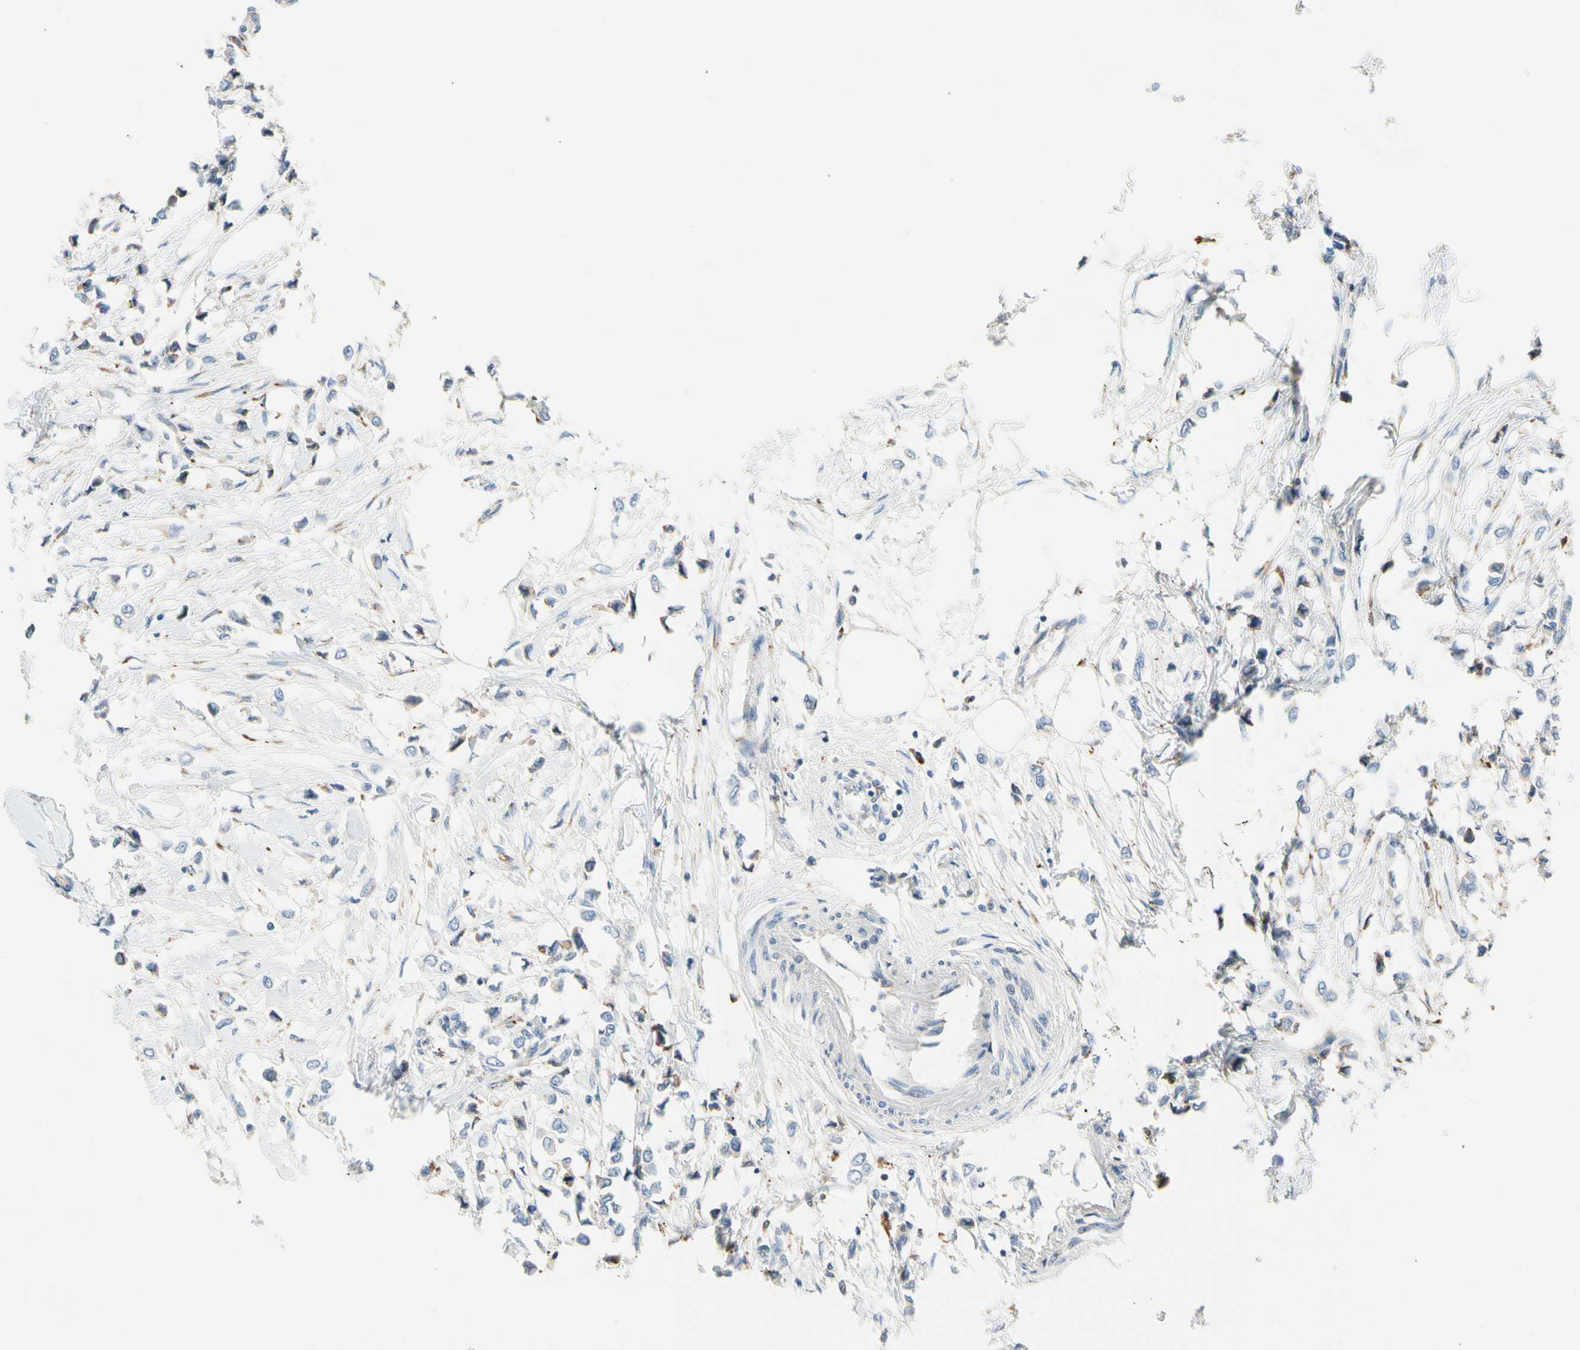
{"staining": {"intensity": "negative", "quantity": "none", "location": "none"}, "tissue": "breast cancer", "cell_type": "Tumor cells", "image_type": "cancer", "snomed": [{"axis": "morphology", "description": "Lobular carcinoma"}, {"axis": "topography", "description": "Breast"}], "caption": "A micrograph of human breast cancer is negative for staining in tumor cells. Nuclei are stained in blue.", "gene": "STXBP1", "patient": {"sex": "female", "age": 51}}